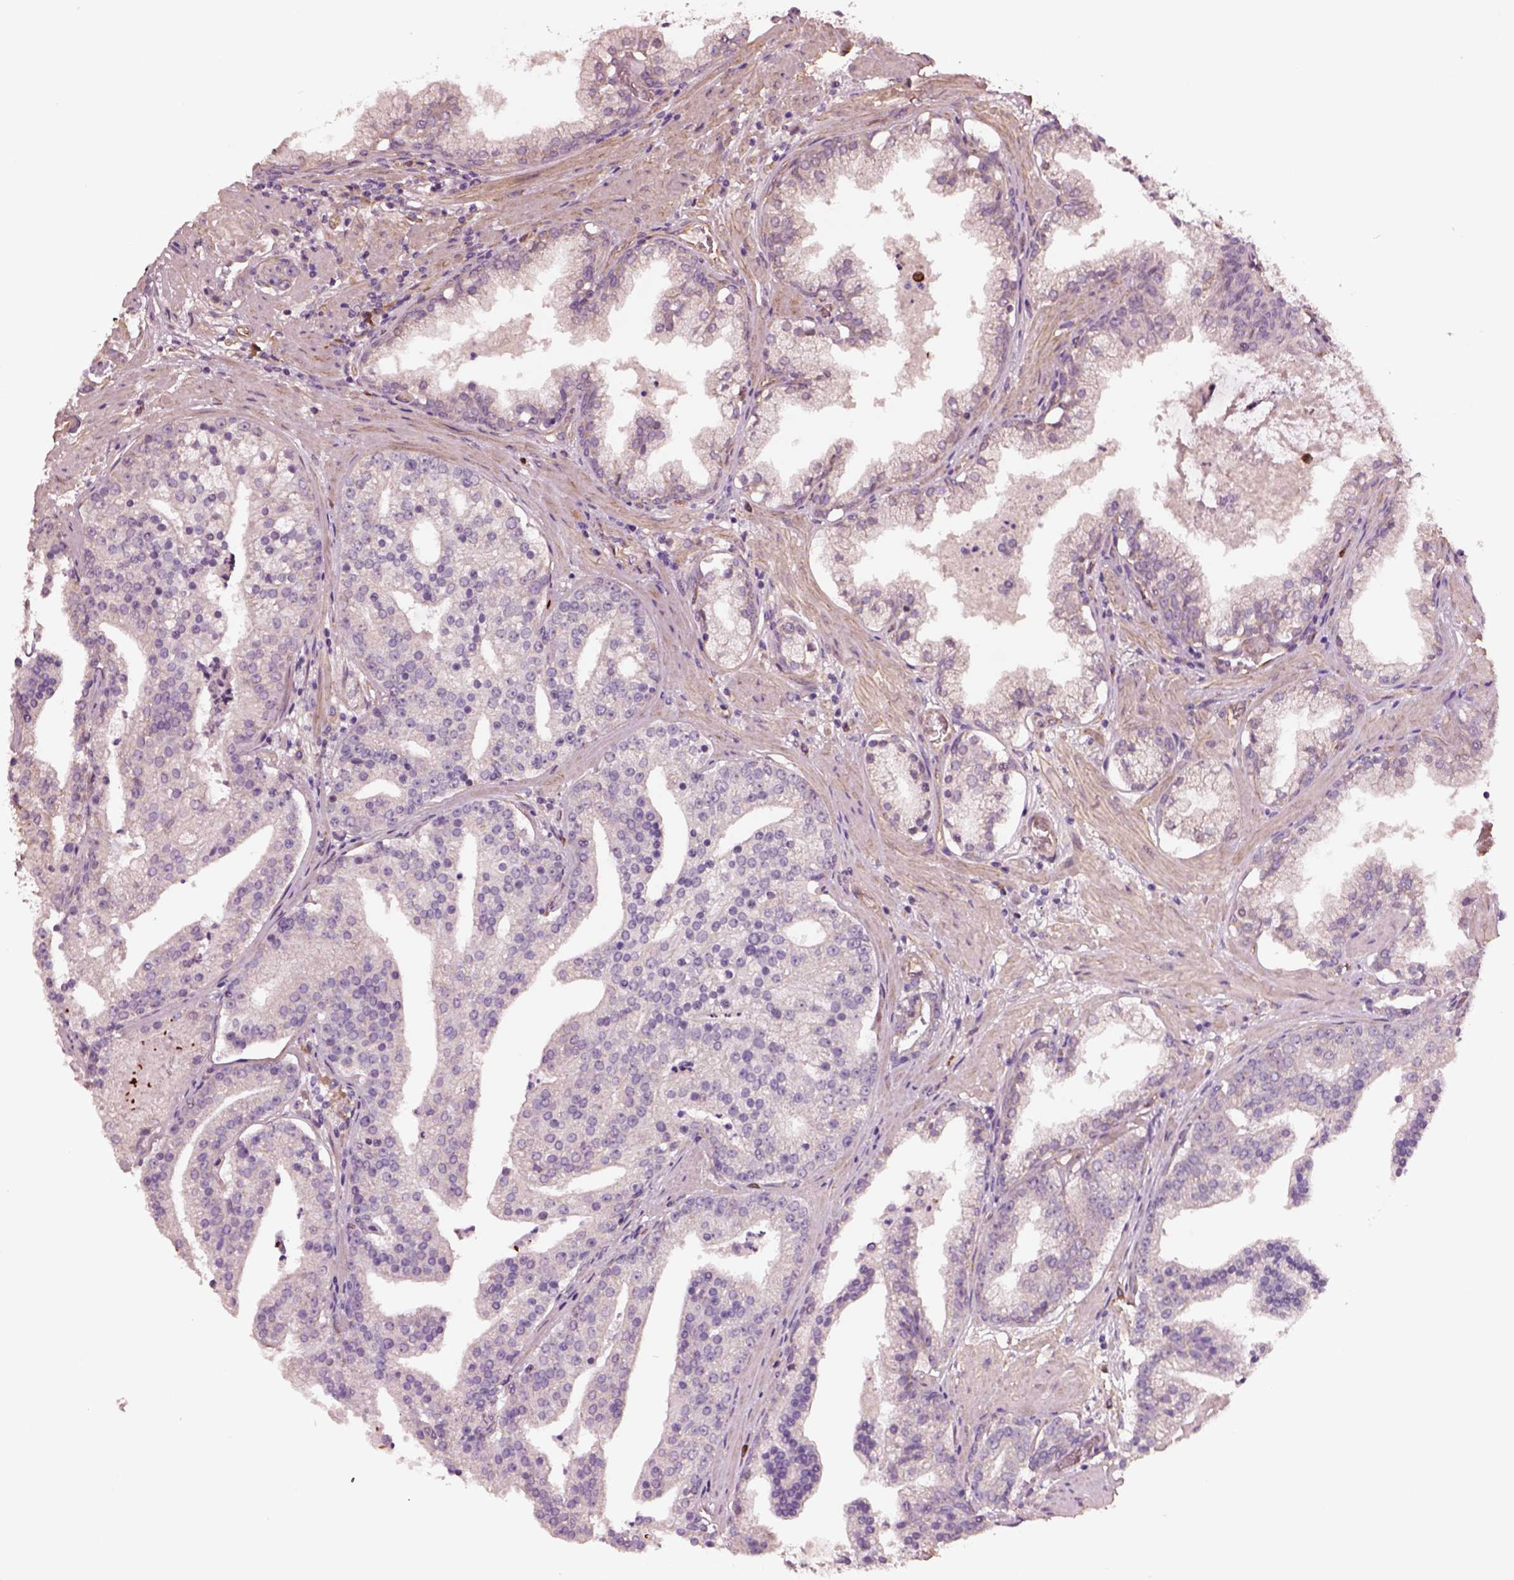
{"staining": {"intensity": "negative", "quantity": "none", "location": "none"}, "tissue": "prostate cancer", "cell_type": "Tumor cells", "image_type": "cancer", "snomed": [{"axis": "morphology", "description": "Adenocarcinoma, NOS"}, {"axis": "topography", "description": "Prostate and seminal vesicle, NOS"}, {"axis": "topography", "description": "Prostate"}], "caption": "High magnification brightfield microscopy of adenocarcinoma (prostate) stained with DAB (3,3'-diaminobenzidine) (brown) and counterstained with hematoxylin (blue): tumor cells show no significant staining.", "gene": "HTR1B", "patient": {"sex": "male", "age": 44}}